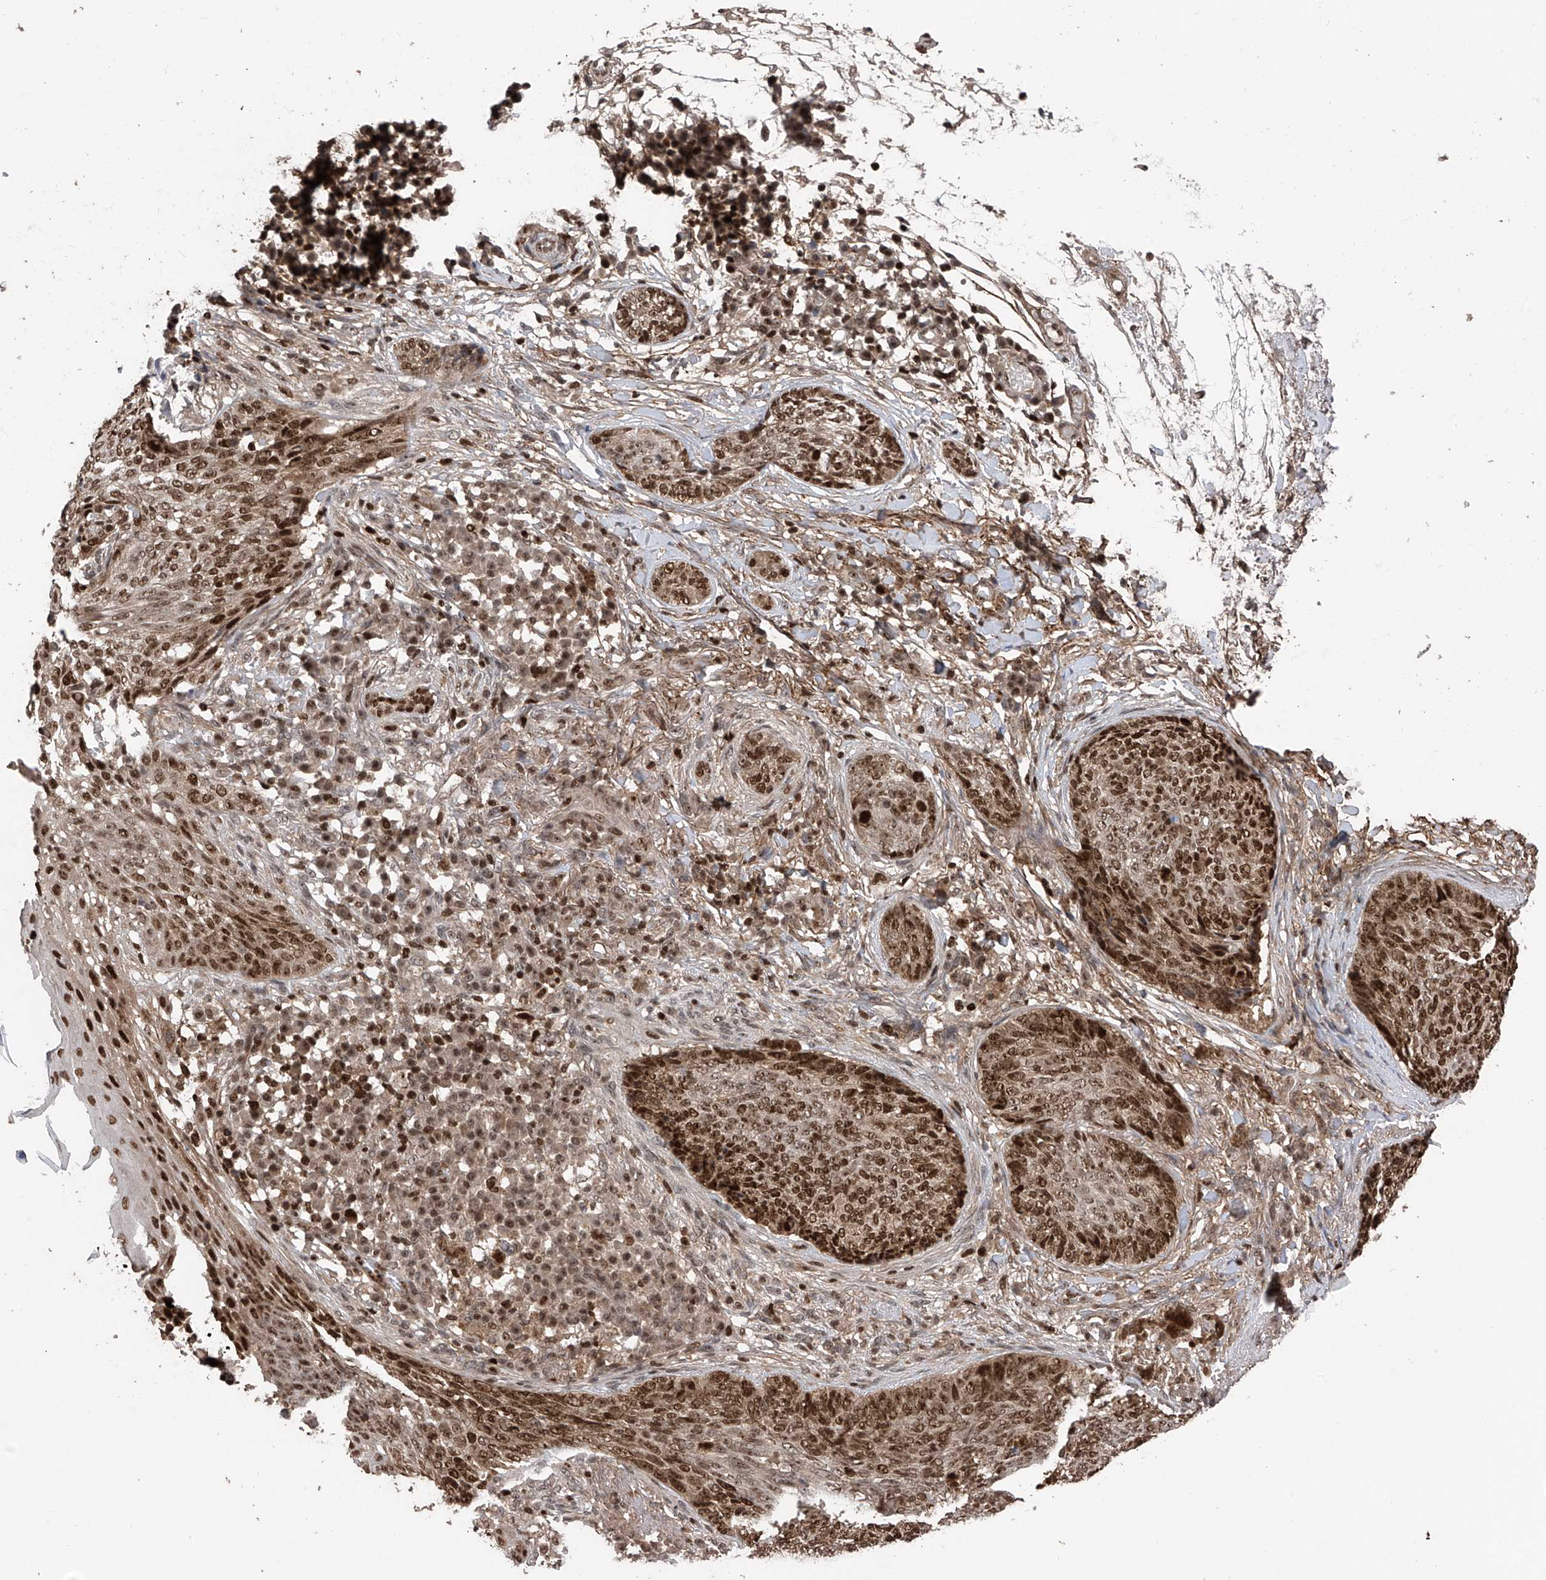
{"staining": {"intensity": "strong", "quantity": ">75%", "location": "nuclear"}, "tissue": "skin cancer", "cell_type": "Tumor cells", "image_type": "cancer", "snomed": [{"axis": "morphology", "description": "Basal cell carcinoma"}, {"axis": "topography", "description": "Skin"}], "caption": "A high amount of strong nuclear positivity is present in approximately >75% of tumor cells in skin cancer (basal cell carcinoma) tissue. Immunohistochemistry stains the protein in brown and the nuclei are stained blue.", "gene": "DNAJC9", "patient": {"sex": "male", "age": 85}}